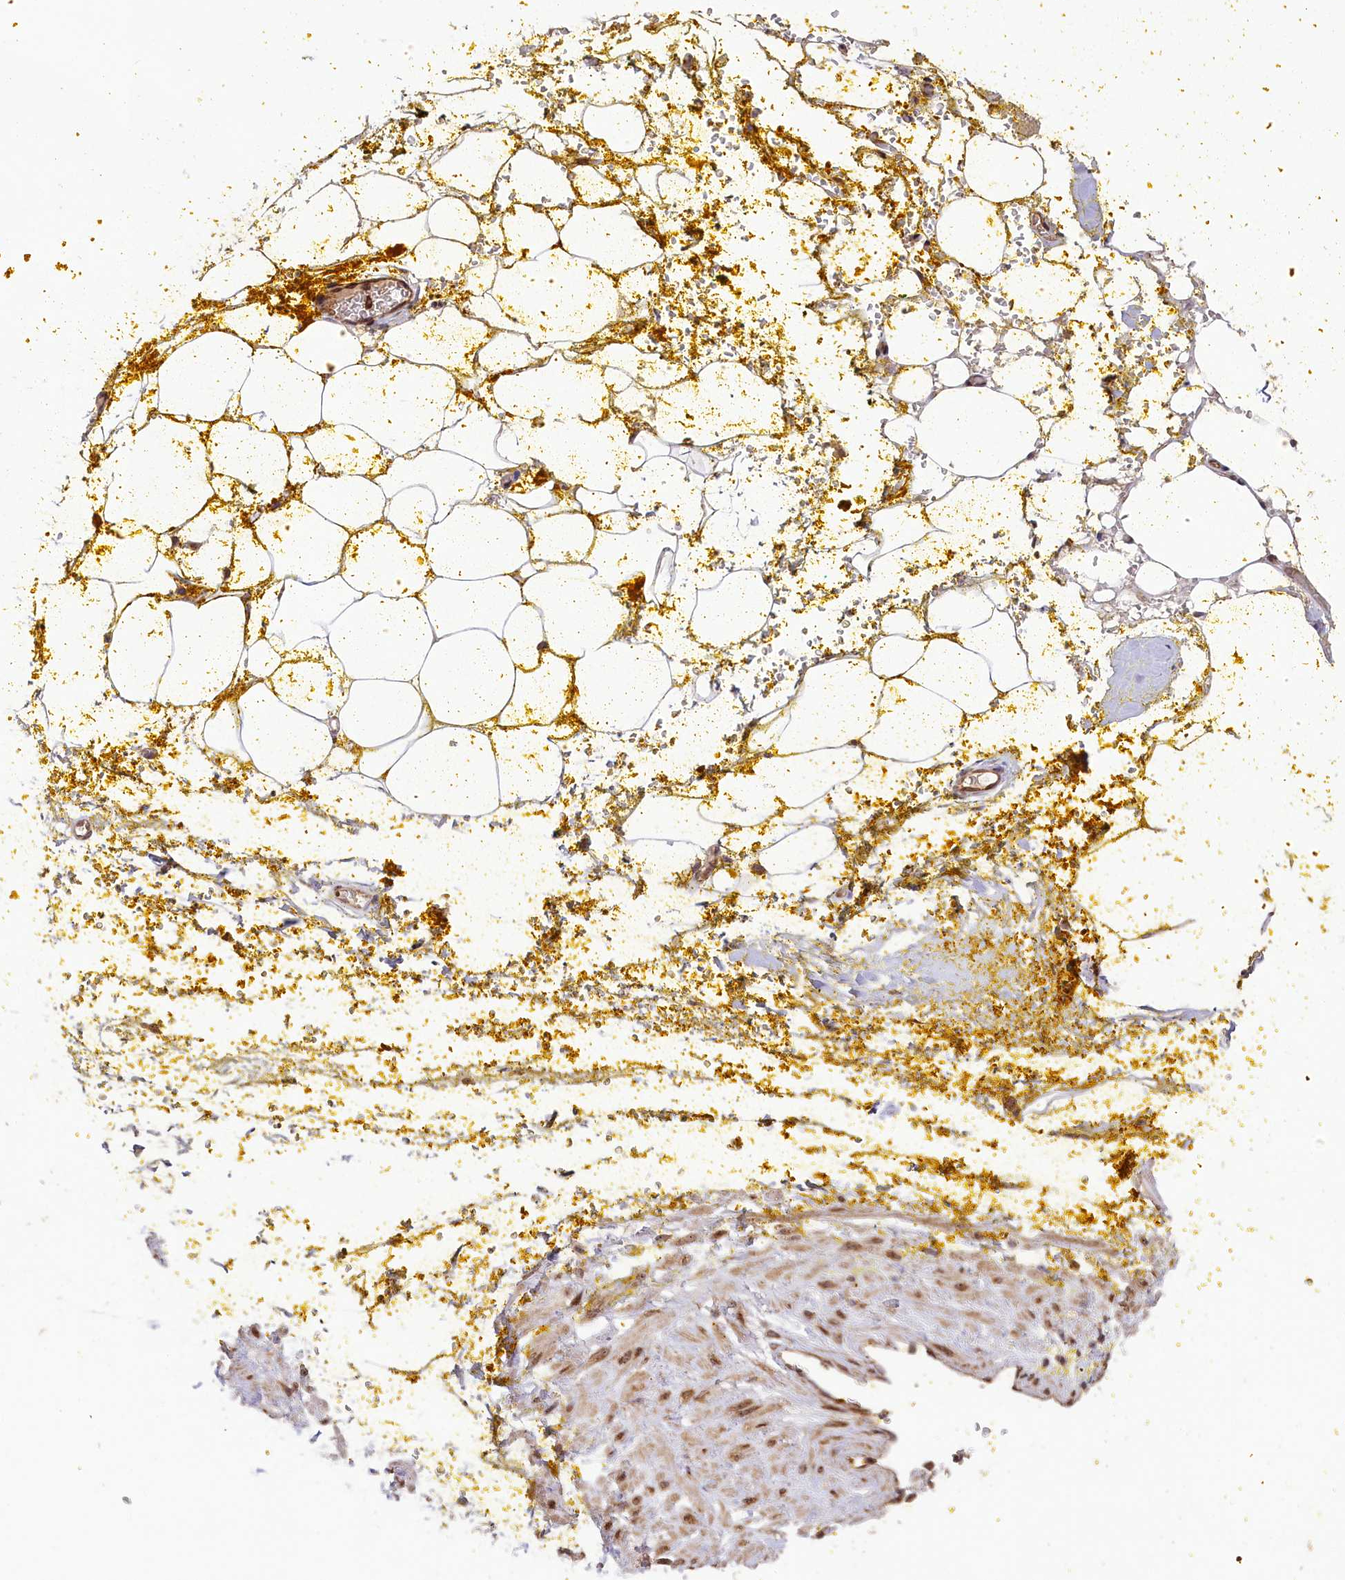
{"staining": {"intensity": "weak", "quantity": ">75%", "location": "cytoplasmic/membranous"}, "tissue": "adipose tissue", "cell_type": "Adipocytes", "image_type": "normal", "snomed": [{"axis": "morphology", "description": "Normal tissue, NOS"}, {"axis": "morphology", "description": "Adenocarcinoma, Low grade"}, {"axis": "topography", "description": "Prostate"}, {"axis": "topography", "description": "Peripheral nerve tissue"}], "caption": "High-power microscopy captured an immunohistochemistry (IHC) micrograph of benign adipose tissue, revealing weak cytoplasmic/membranous expression in about >75% of adipocytes.", "gene": "LARP4", "patient": {"sex": "male", "age": 63}}